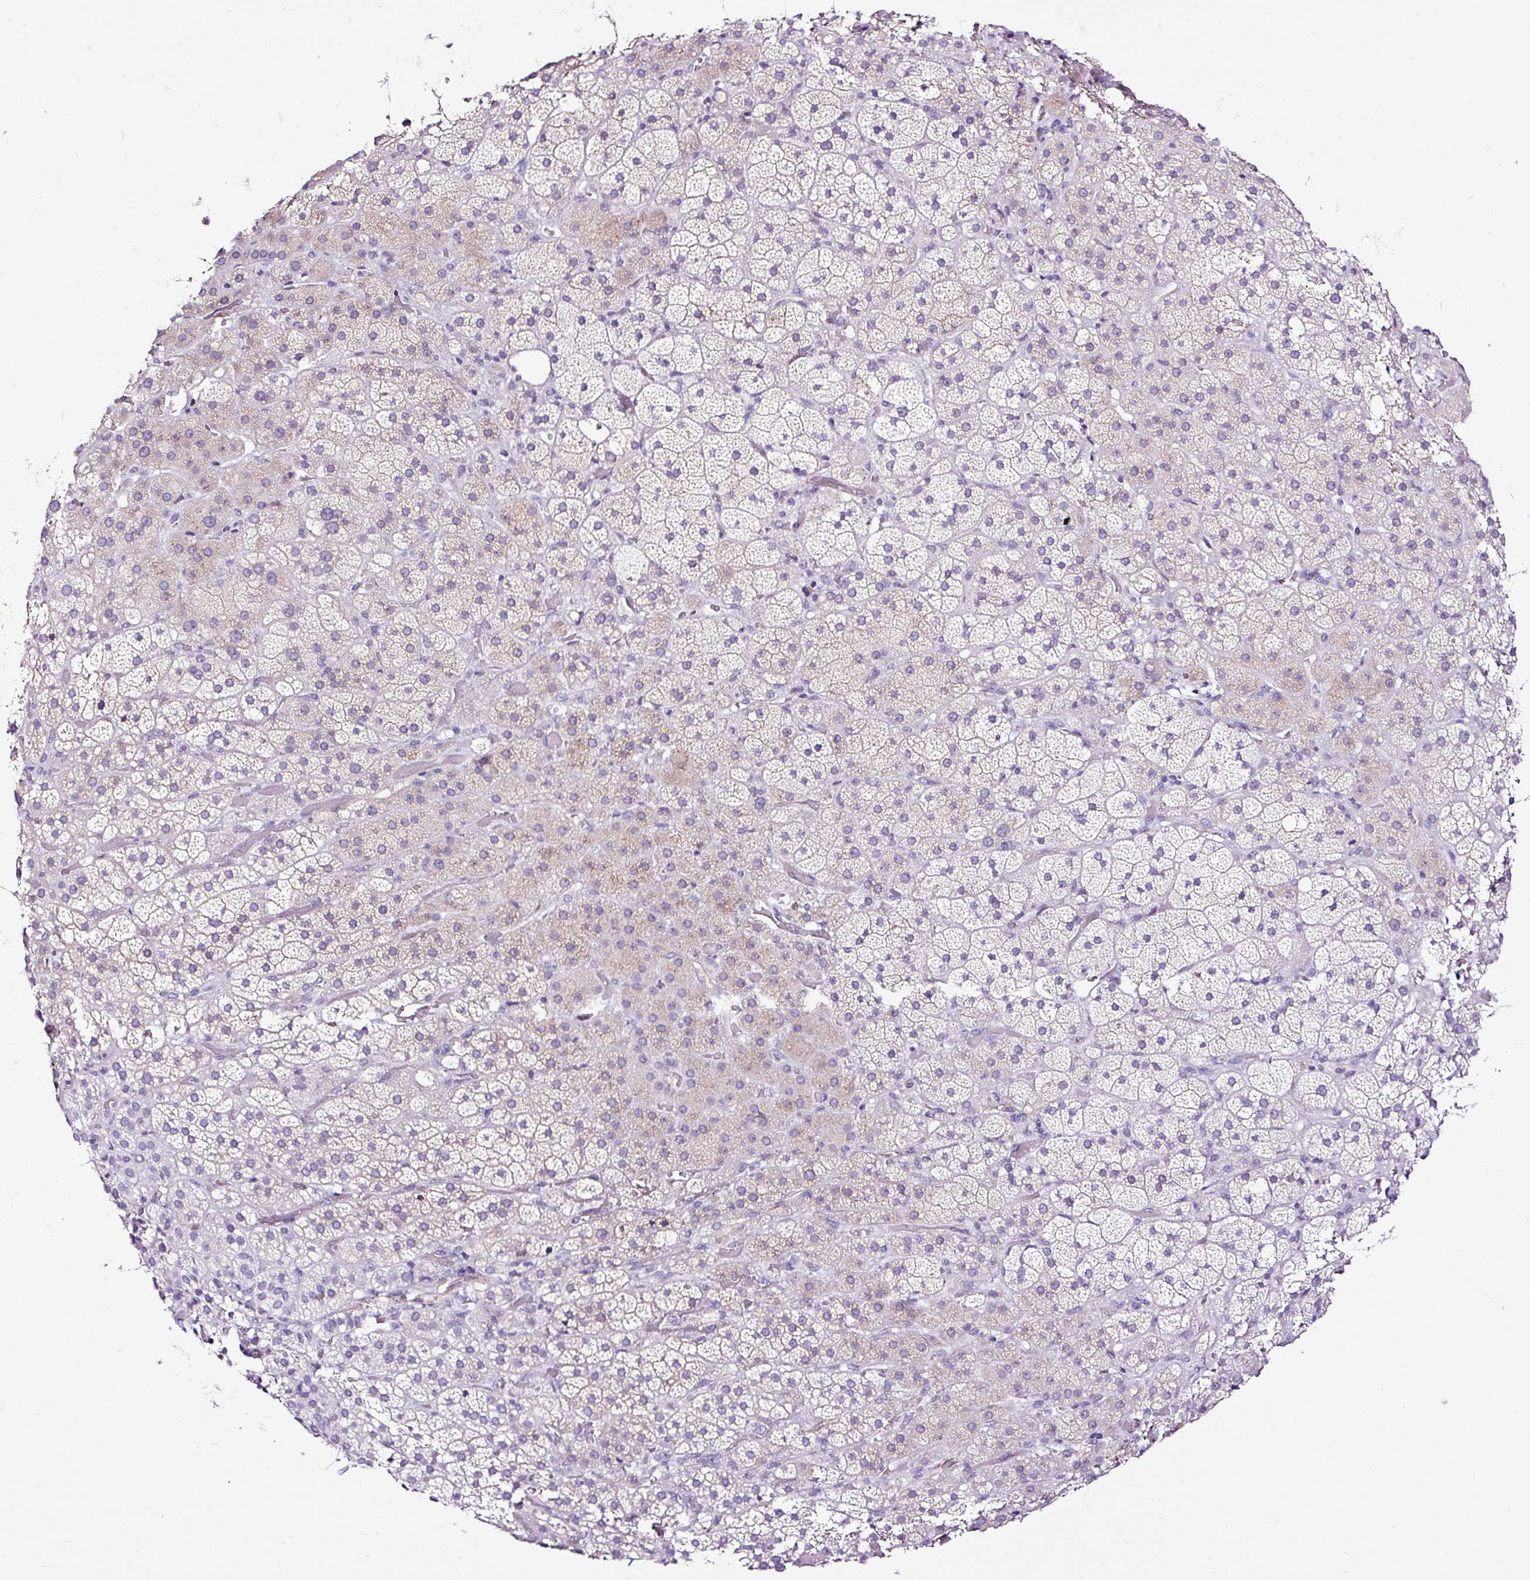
{"staining": {"intensity": "negative", "quantity": "none", "location": "none"}, "tissue": "adrenal gland", "cell_type": "Glandular cells", "image_type": "normal", "snomed": [{"axis": "morphology", "description": "Normal tissue, NOS"}, {"axis": "topography", "description": "Adrenal gland"}], "caption": "Adrenal gland stained for a protein using immunohistochemistry (IHC) displays no expression glandular cells.", "gene": "SLC7A8", "patient": {"sex": "male", "age": 57}}